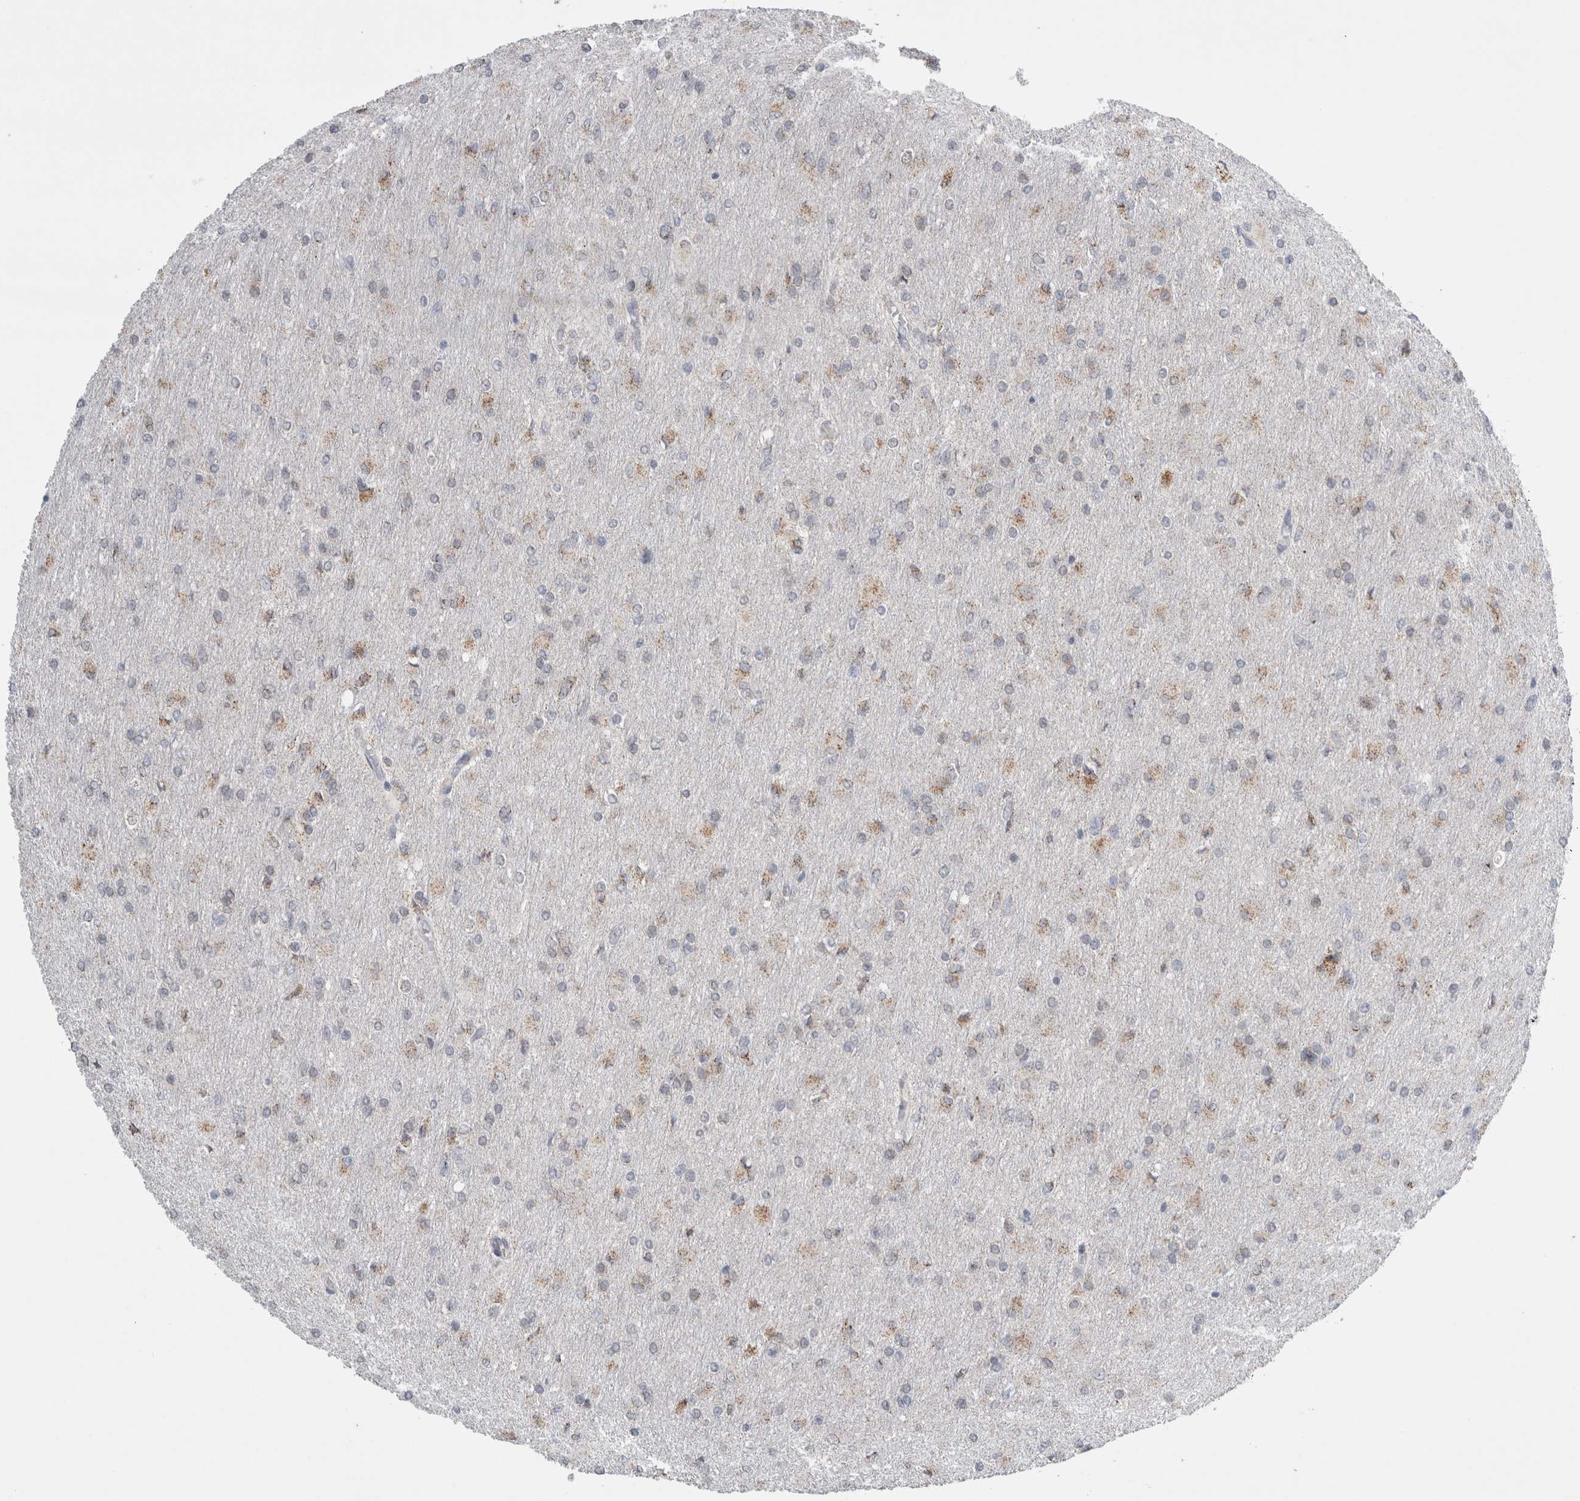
{"staining": {"intensity": "weak", "quantity": ">75%", "location": "cytoplasmic/membranous"}, "tissue": "glioma", "cell_type": "Tumor cells", "image_type": "cancer", "snomed": [{"axis": "morphology", "description": "Glioma, malignant, High grade"}, {"axis": "topography", "description": "Cerebral cortex"}], "caption": "DAB immunohistochemical staining of human glioma reveals weak cytoplasmic/membranous protein staining in about >75% of tumor cells. (IHC, brightfield microscopy, high magnification).", "gene": "PLIN1", "patient": {"sex": "female", "age": 36}}